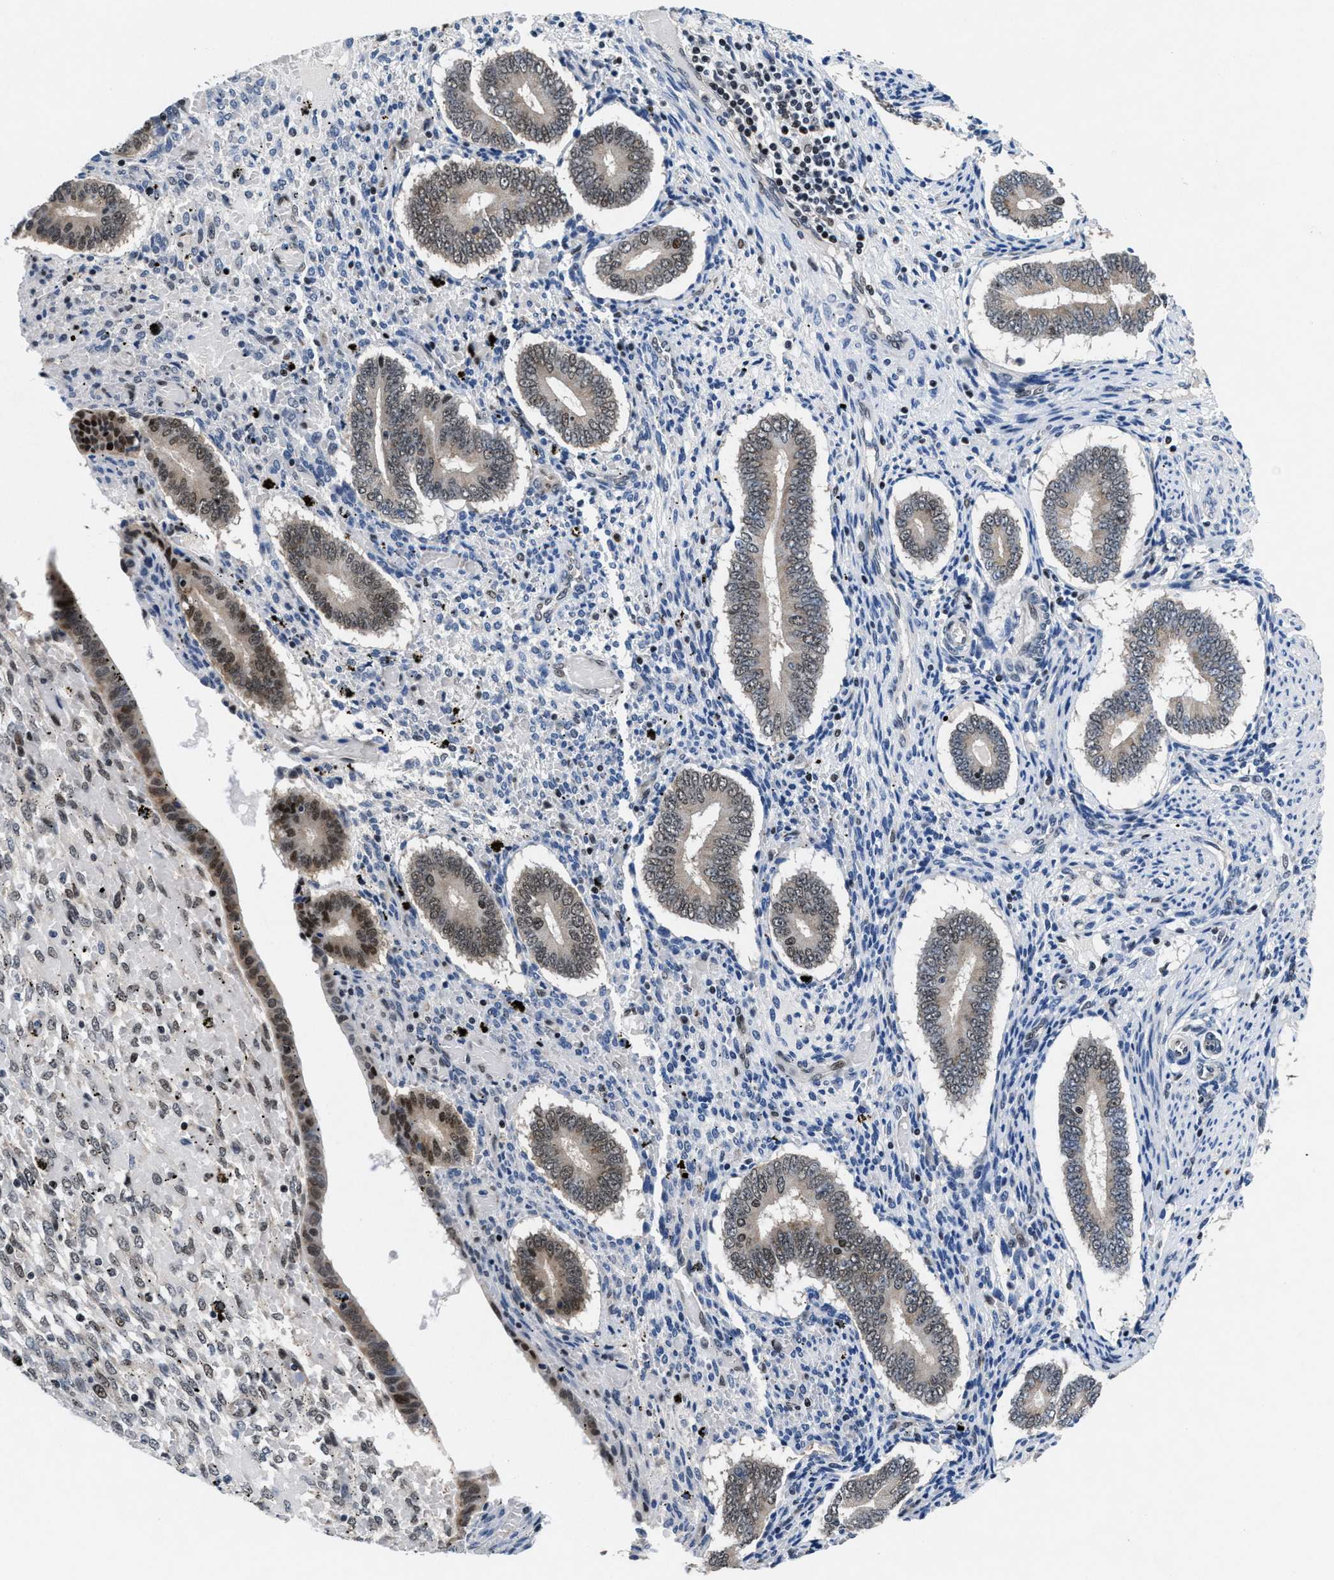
{"staining": {"intensity": "negative", "quantity": "none", "location": "none"}, "tissue": "endometrium", "cell_type": "Cells in endometrial stroma", "image_type": "normal", "snomed": [{"axis": "morphology", "description": "Normal tissue, NOS"}, {"axis": "topography", "description": "Endometrium"}], "caption": "Cells in endometrial stroma show no significant positivity in unremarkable endometrium.", "gene": "WDR81", "patient": {"sex": "female", "age": 42}}